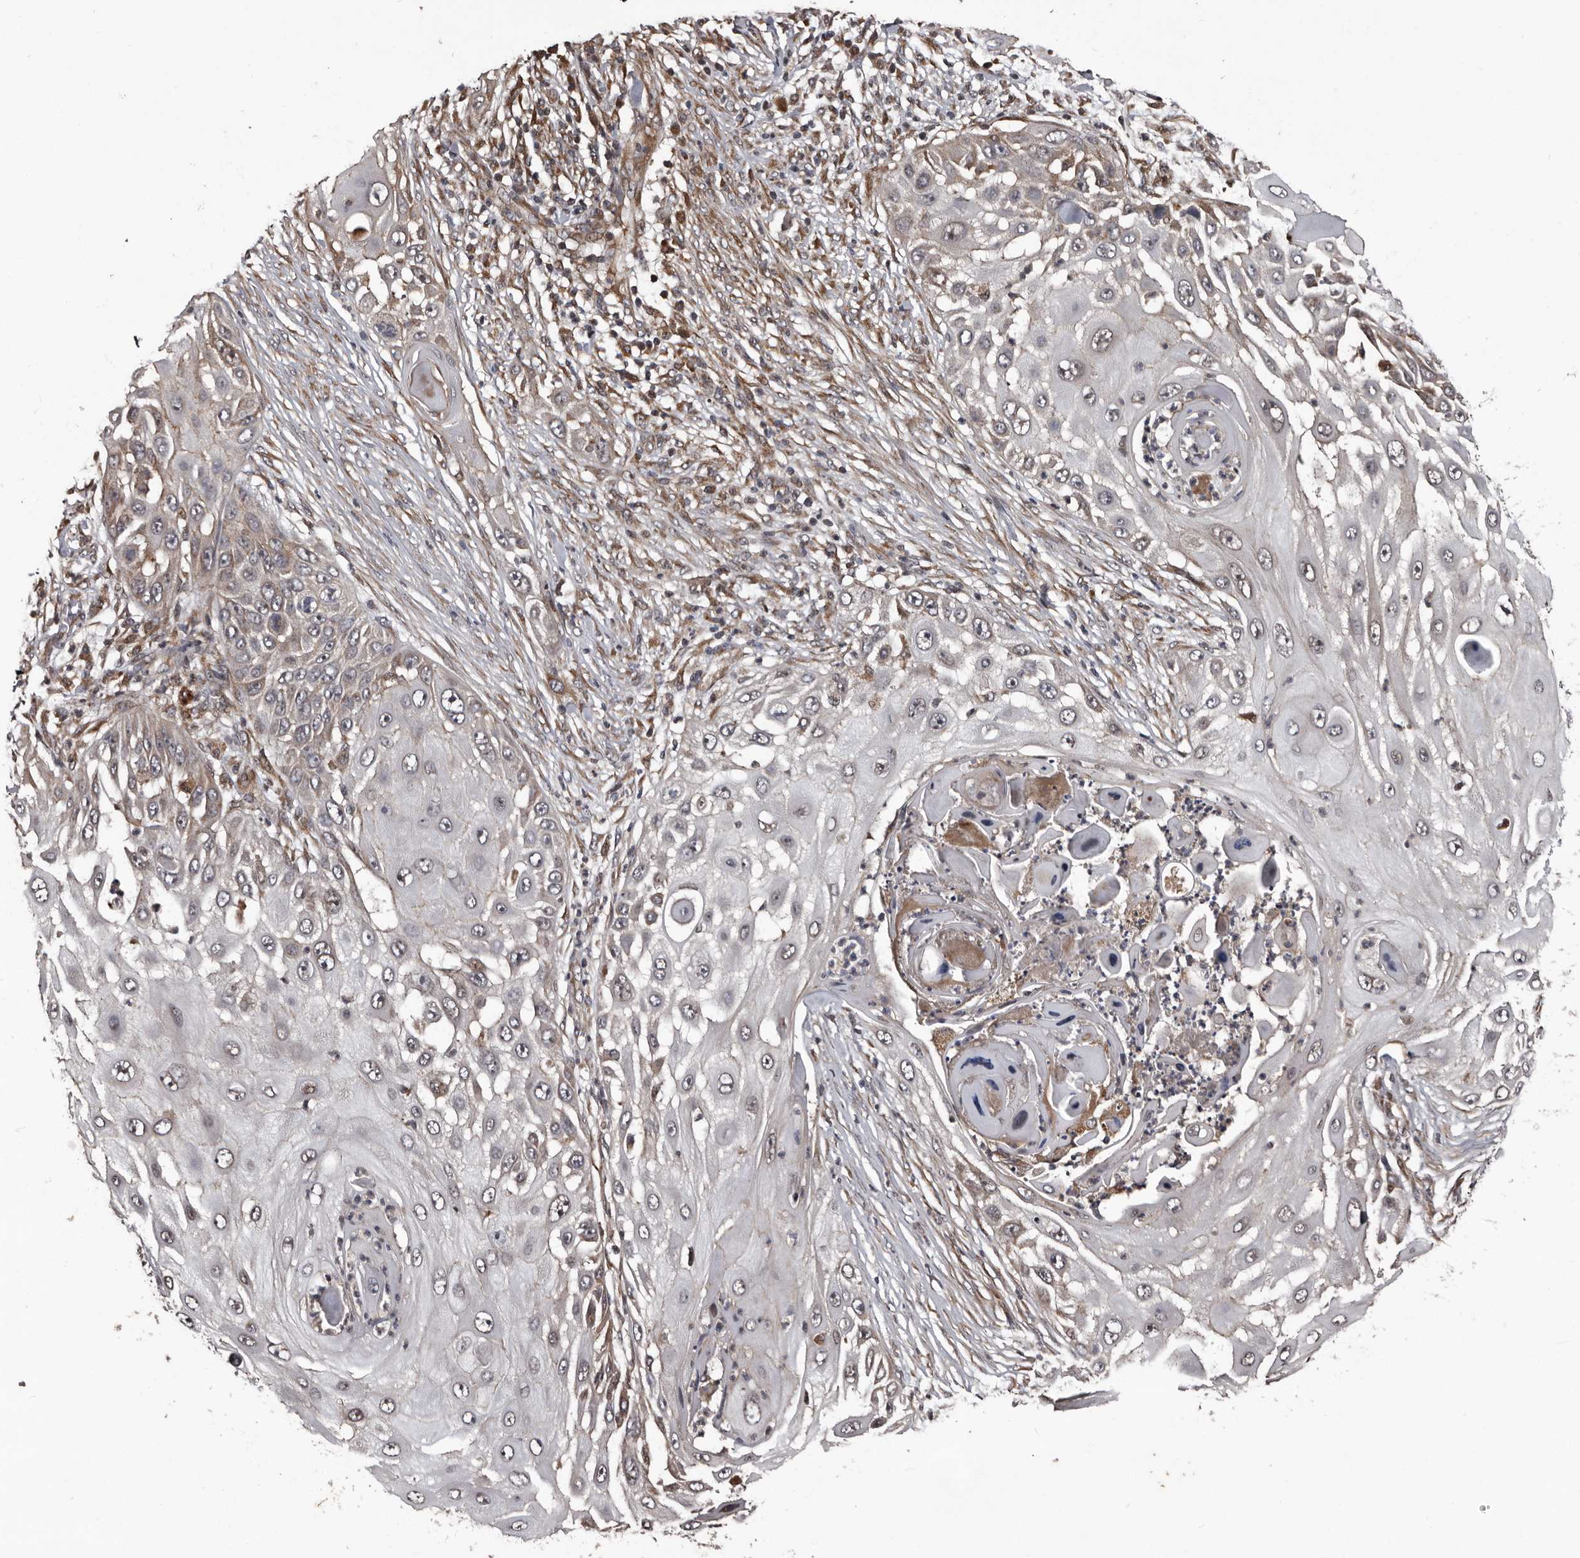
{"staining": {"intensity": "negative", "quantity": "none", "location": "none"}, "tissue": "skin cancer", "cell_type": "Tumor cells", "image_type": "cancer", "snomed": [{"axis": "morphology", "description": "Squamous cell carcinoma, NOS"}, {"axis": "topography", "description": "Skin"}], "caption": "This micrograph is of squamous cell carcinoma (skin) stained with IHC to label a protein in brown with the nuclei are counter-stained blue. There is no positivity in tumor cells.", "gene": "SERTAD4", "patient": {"sex": "female", "age": 44}}